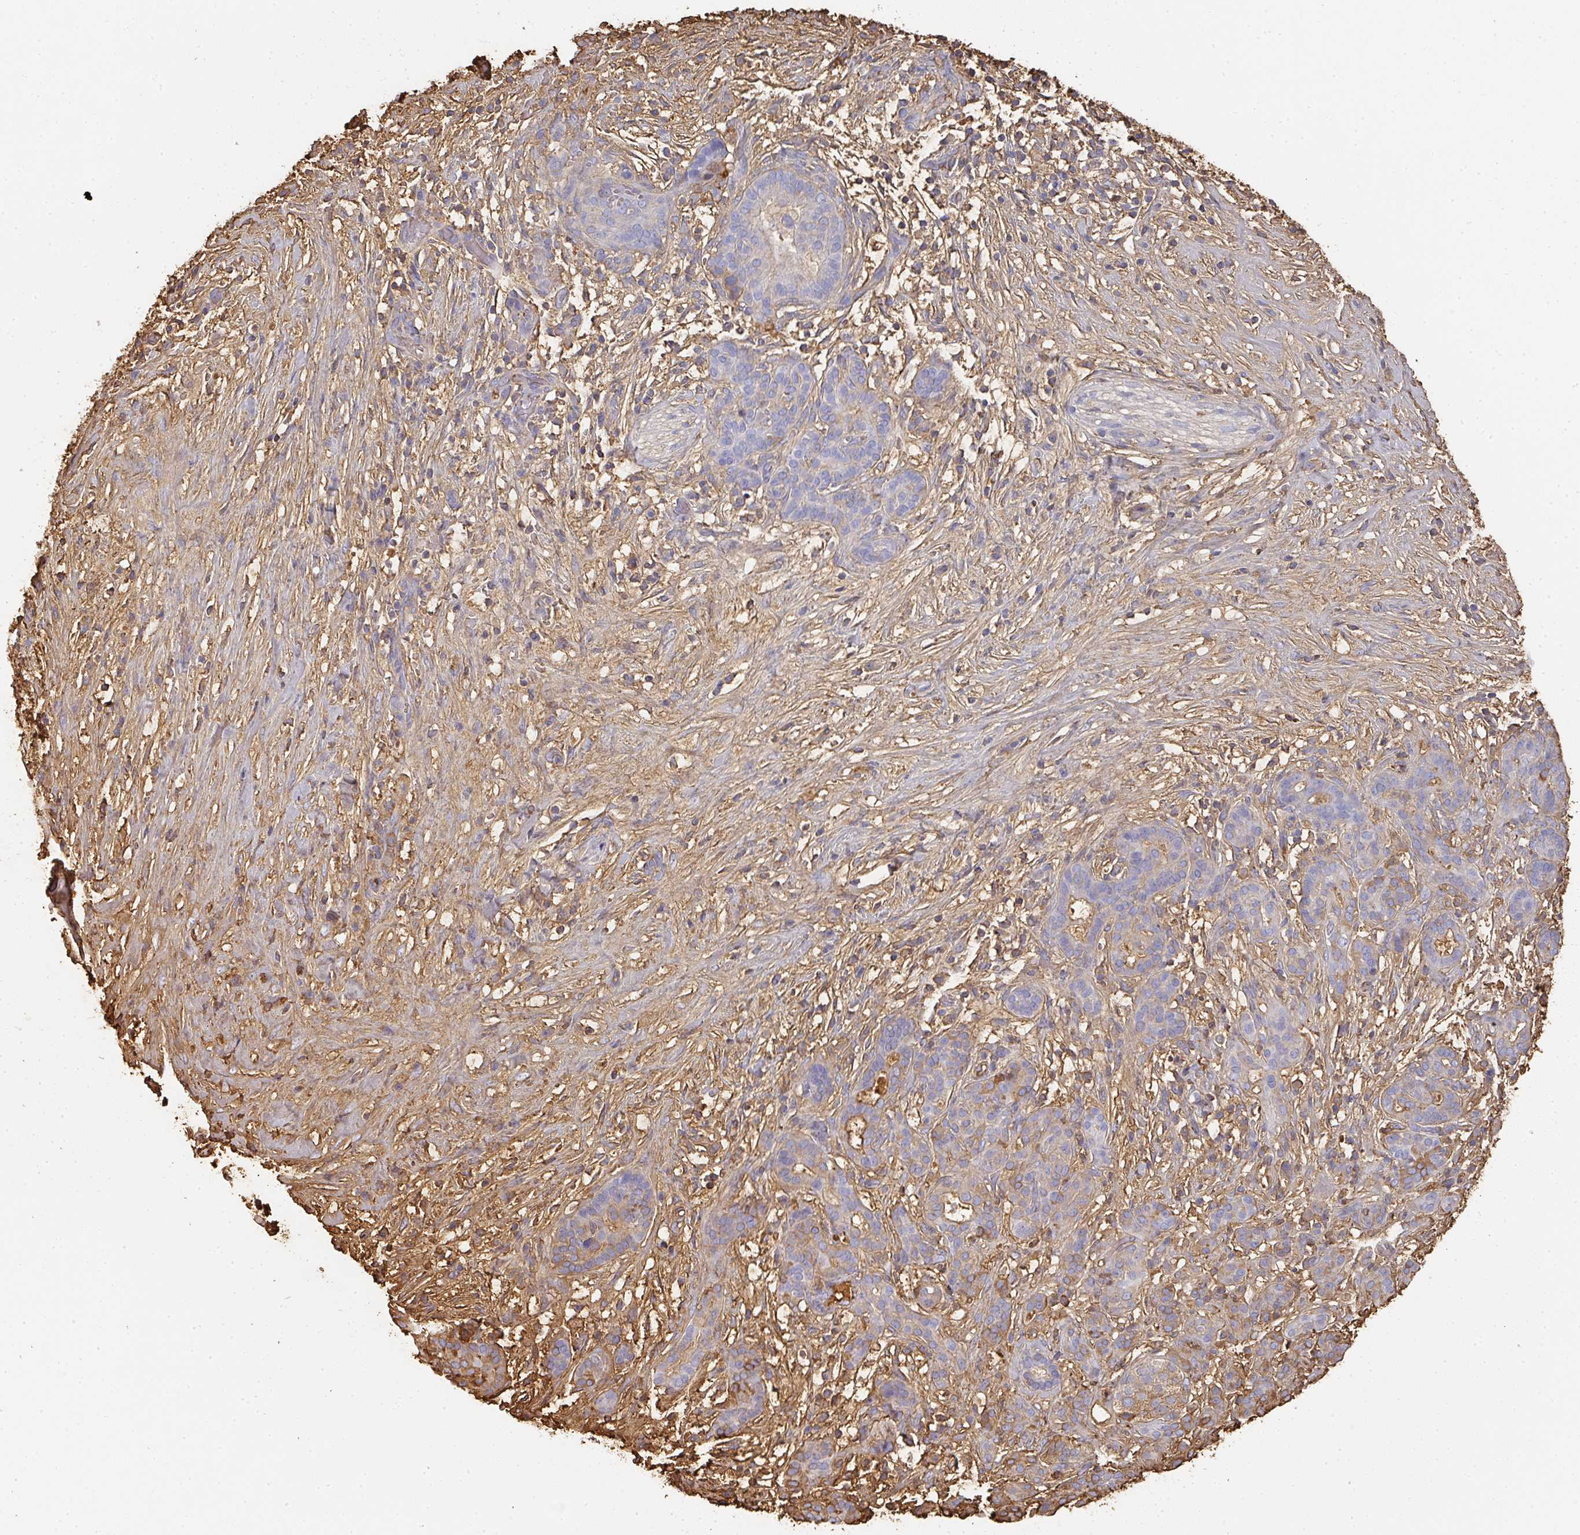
{"staining": {"intensity": "weak", "quantity": "<25%", "location": "cytoplasmic/membranous"}, "tissue": "pancreatic cancer", "cell_type": "Tumor cells", "image_type": "cancer", "snomed": [{"axis": "morphology", "description": "Adenocarcinoma, NOS"}, {"axis": "topography", "description": "Pancreas"}], "caption": "An image of human pancreatic adenocarcinoma is negative for staining in tumor cells.", "gene": "ALB", "patient": {"sex": "male", "age": 44}}